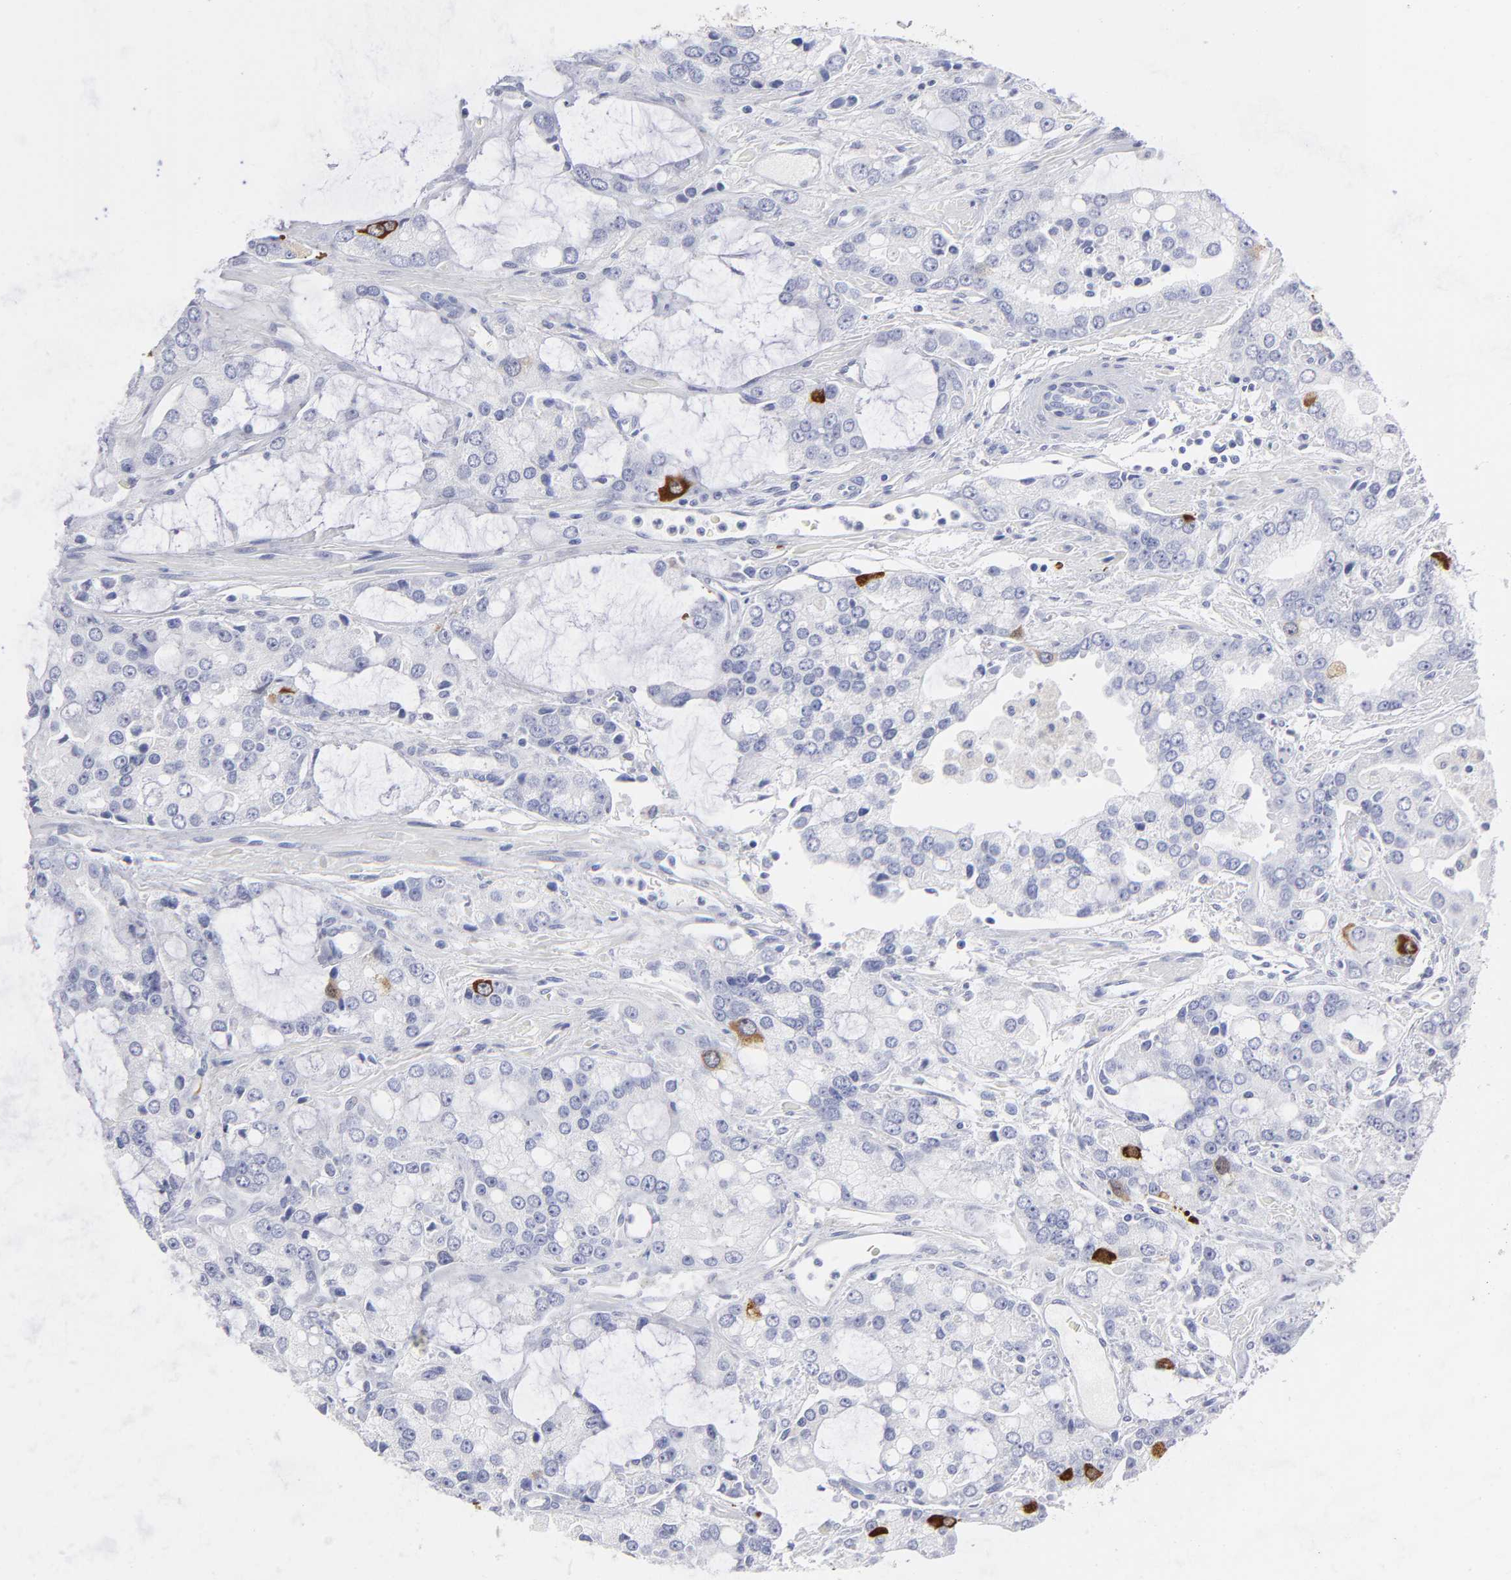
{"staining": {"intensity": "strong", "quantity": "<25%", "location": "cytoplasmic/membranous"}, "tissue": "prostate cancer", "cell_type": "Tumor cells", "image_type": "cancer", "snomed": [{"axis": "morphology", "description": "Adenocarcinoma, High grade"}, {"axis": "topography", "description": "Prostate"}], "caption": "Immunohistochemistry (IHC) histopathology image of human adenocarcinoma (high-grade) (prostate) stained for a protein (brown), which demonstrates medium levels of strong cytoplasmic/membranous positivity in approximately <25% of tumor cells.", "gene": "CCNB1", "patient": {"sex": "male", "age": 67}}